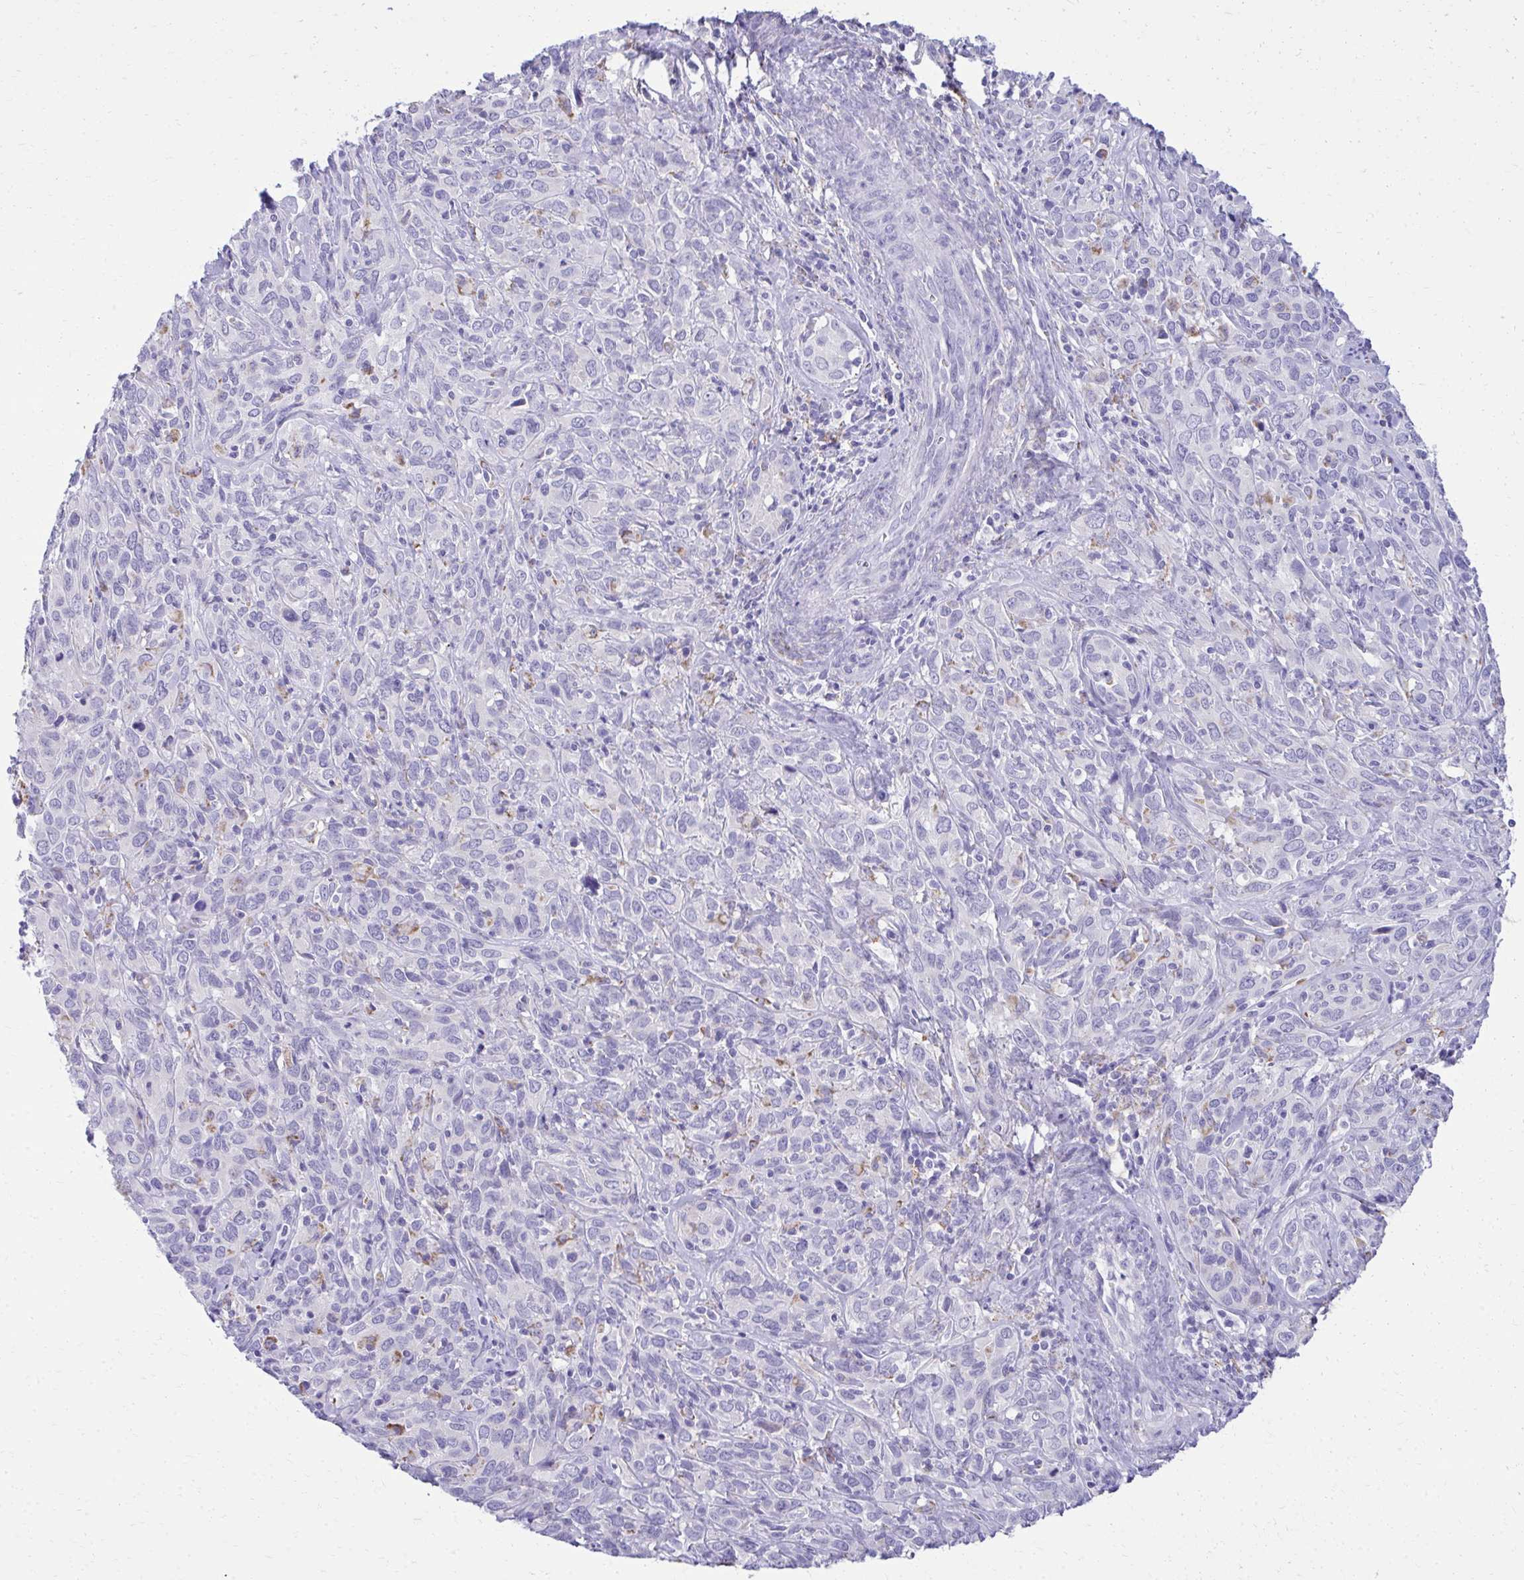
{"staining": {"intensity": "negative", "quantity": "none", "location": "none"}, "tissue": "cervical cancer", "cell_type": "Tumor cells", "image_type": "cancer", "snomed": [{"axis": "morphology", "description": "Normal tissue, NOS"}, {"axis": "morphology", "description": "Squamous cell carcinoma, NOS"}, {"axis": "topography", "description": "Cervix"}], "caption": "IHC micrograph of neoplastic tissue: cervical cancer stained with DAB exhibits no significant protein staining in tumor cells.", "gene": "AIG1", "patient": {"sex": "female", "age": 51}}